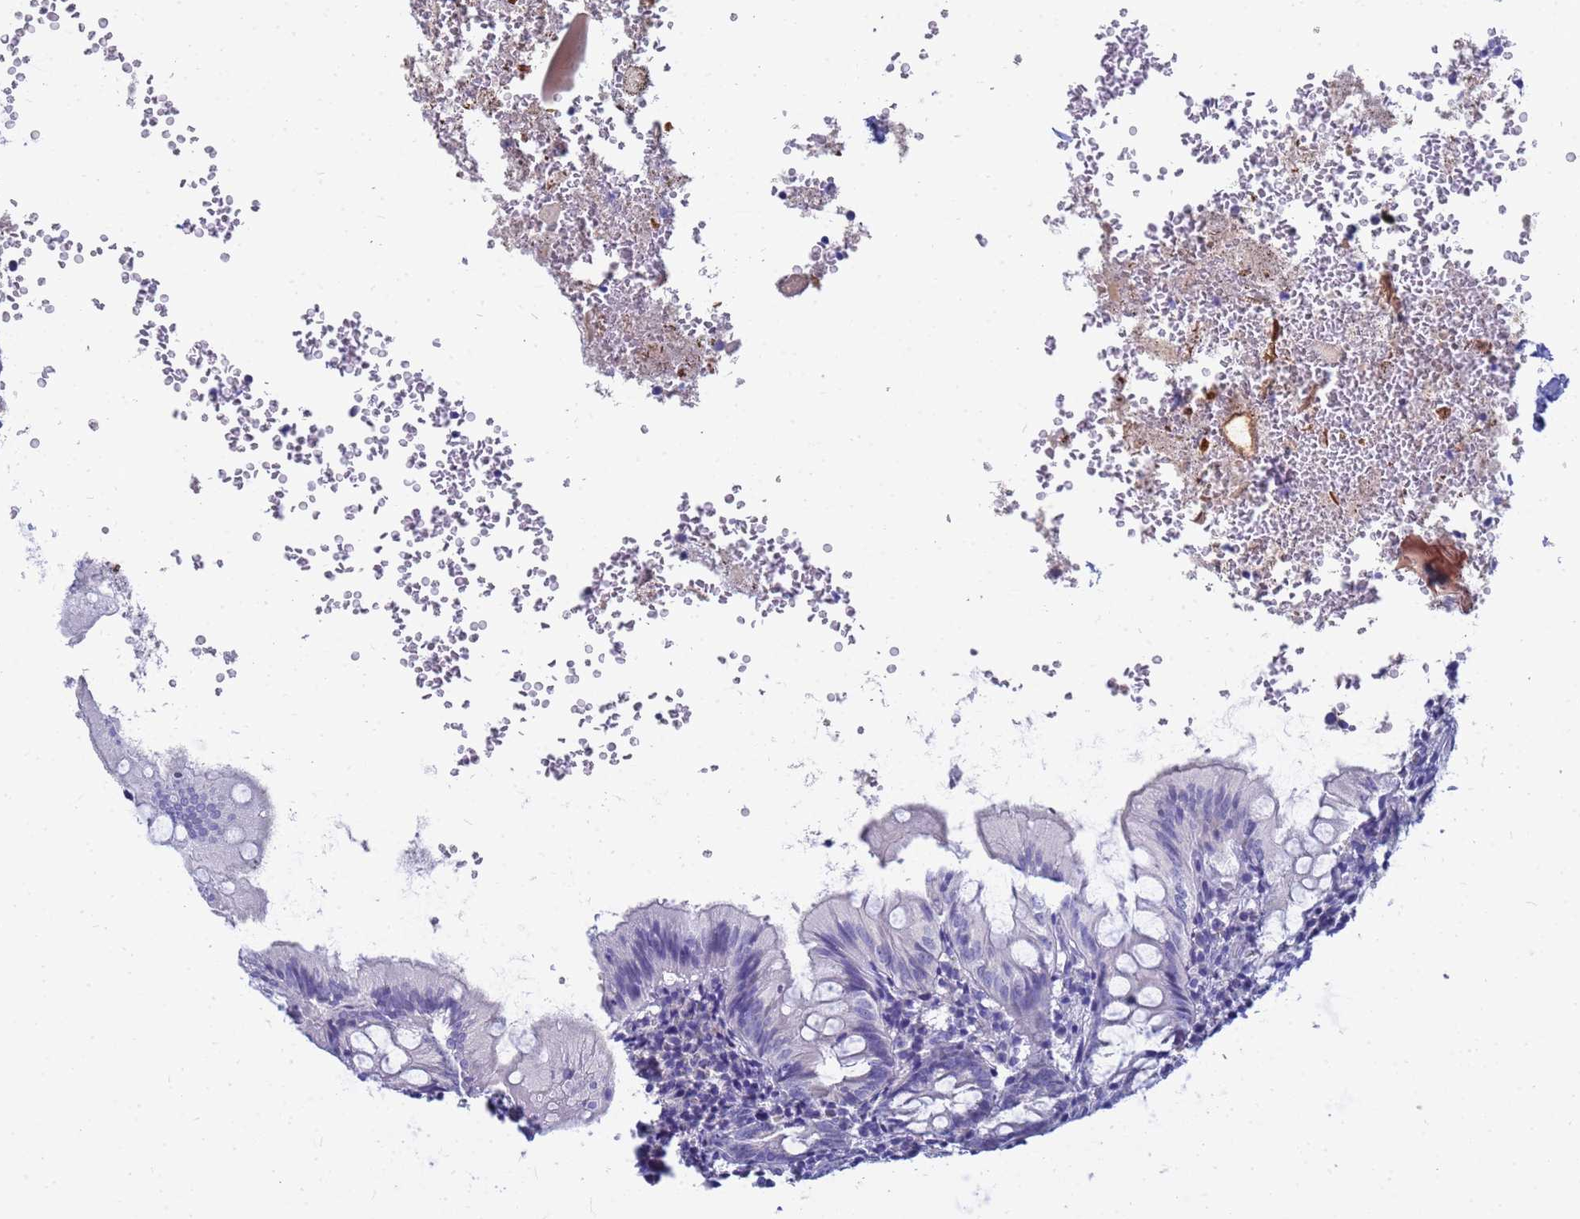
{"staining": {"intensity": "negative", "quantity": "none", "location": "none"}, "tissue": "appendix", "cell_type": "Glandular cells", "image_type": "normal", "snomed": [{"axis": "morphology", "description": "Normal tissue, NOS"}, {"axis": "topography", "description": "Appendix"}], "caption": "Glandular cells show no significant protein expression in normal appendix. (Brightfield microscopy of DAB IHC at high magnification).", "gene": "FAM166B", "patient": {"sex": "male", "age": 8}}